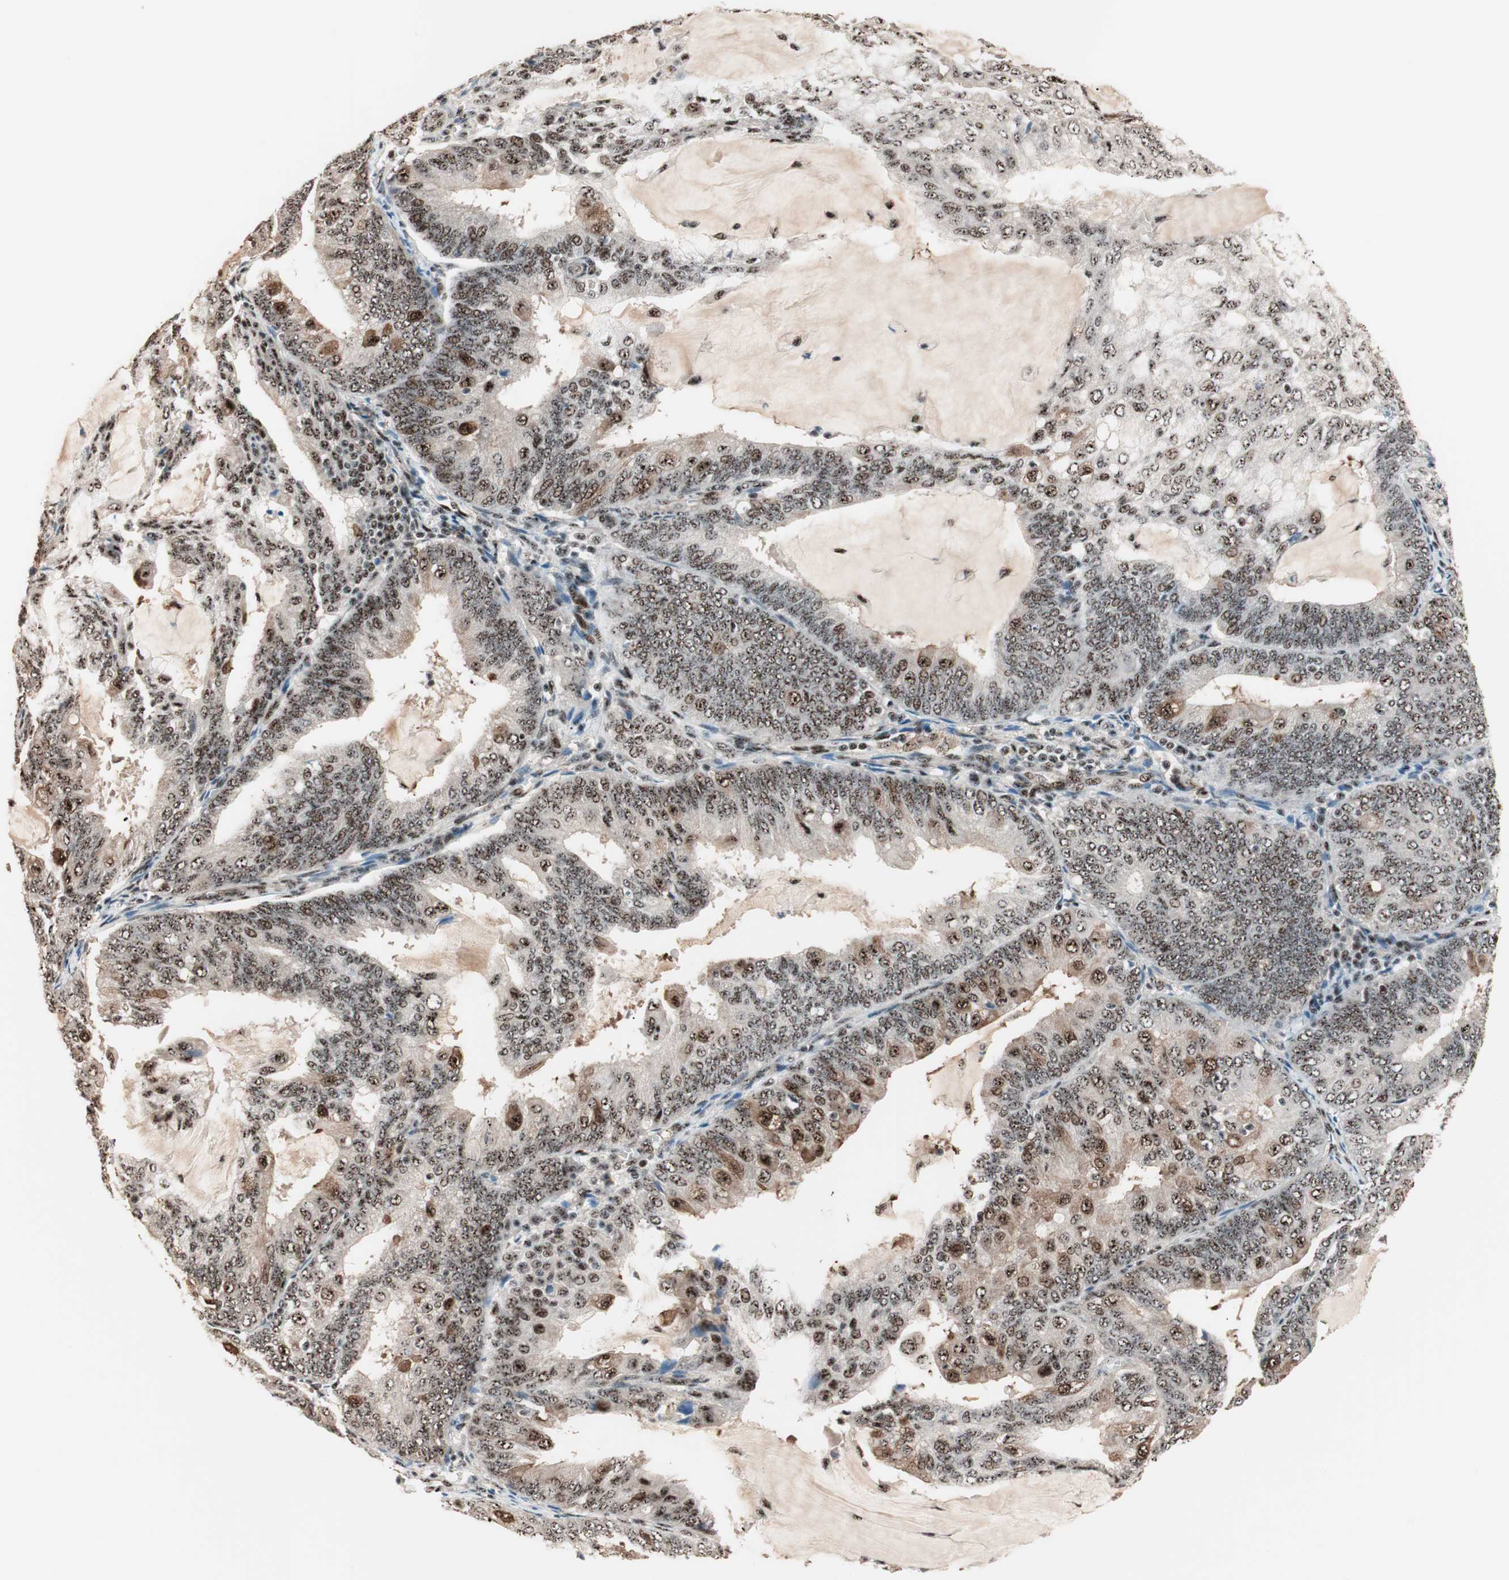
{"staining": {"intensity": "strong", "quantity": ">75%", "location": "nuclear"}, "tissue": "endometrial cancer", "cell_type": "Tumor cells", "image_type": "cancer", "snomed": [{"axis": "morphology", "description": "Adenocarcinoma, NOS"}, {"axis": "topography", "description": "Endometrium"}], "caption": "Strong nuclear staining for a protein is identified in about >75% of tumor cells of endometrial adenocarcinoma using immunohistochemistry.", "gene": "NR5A2", "patient": {"sex": "female", "age": 81}}